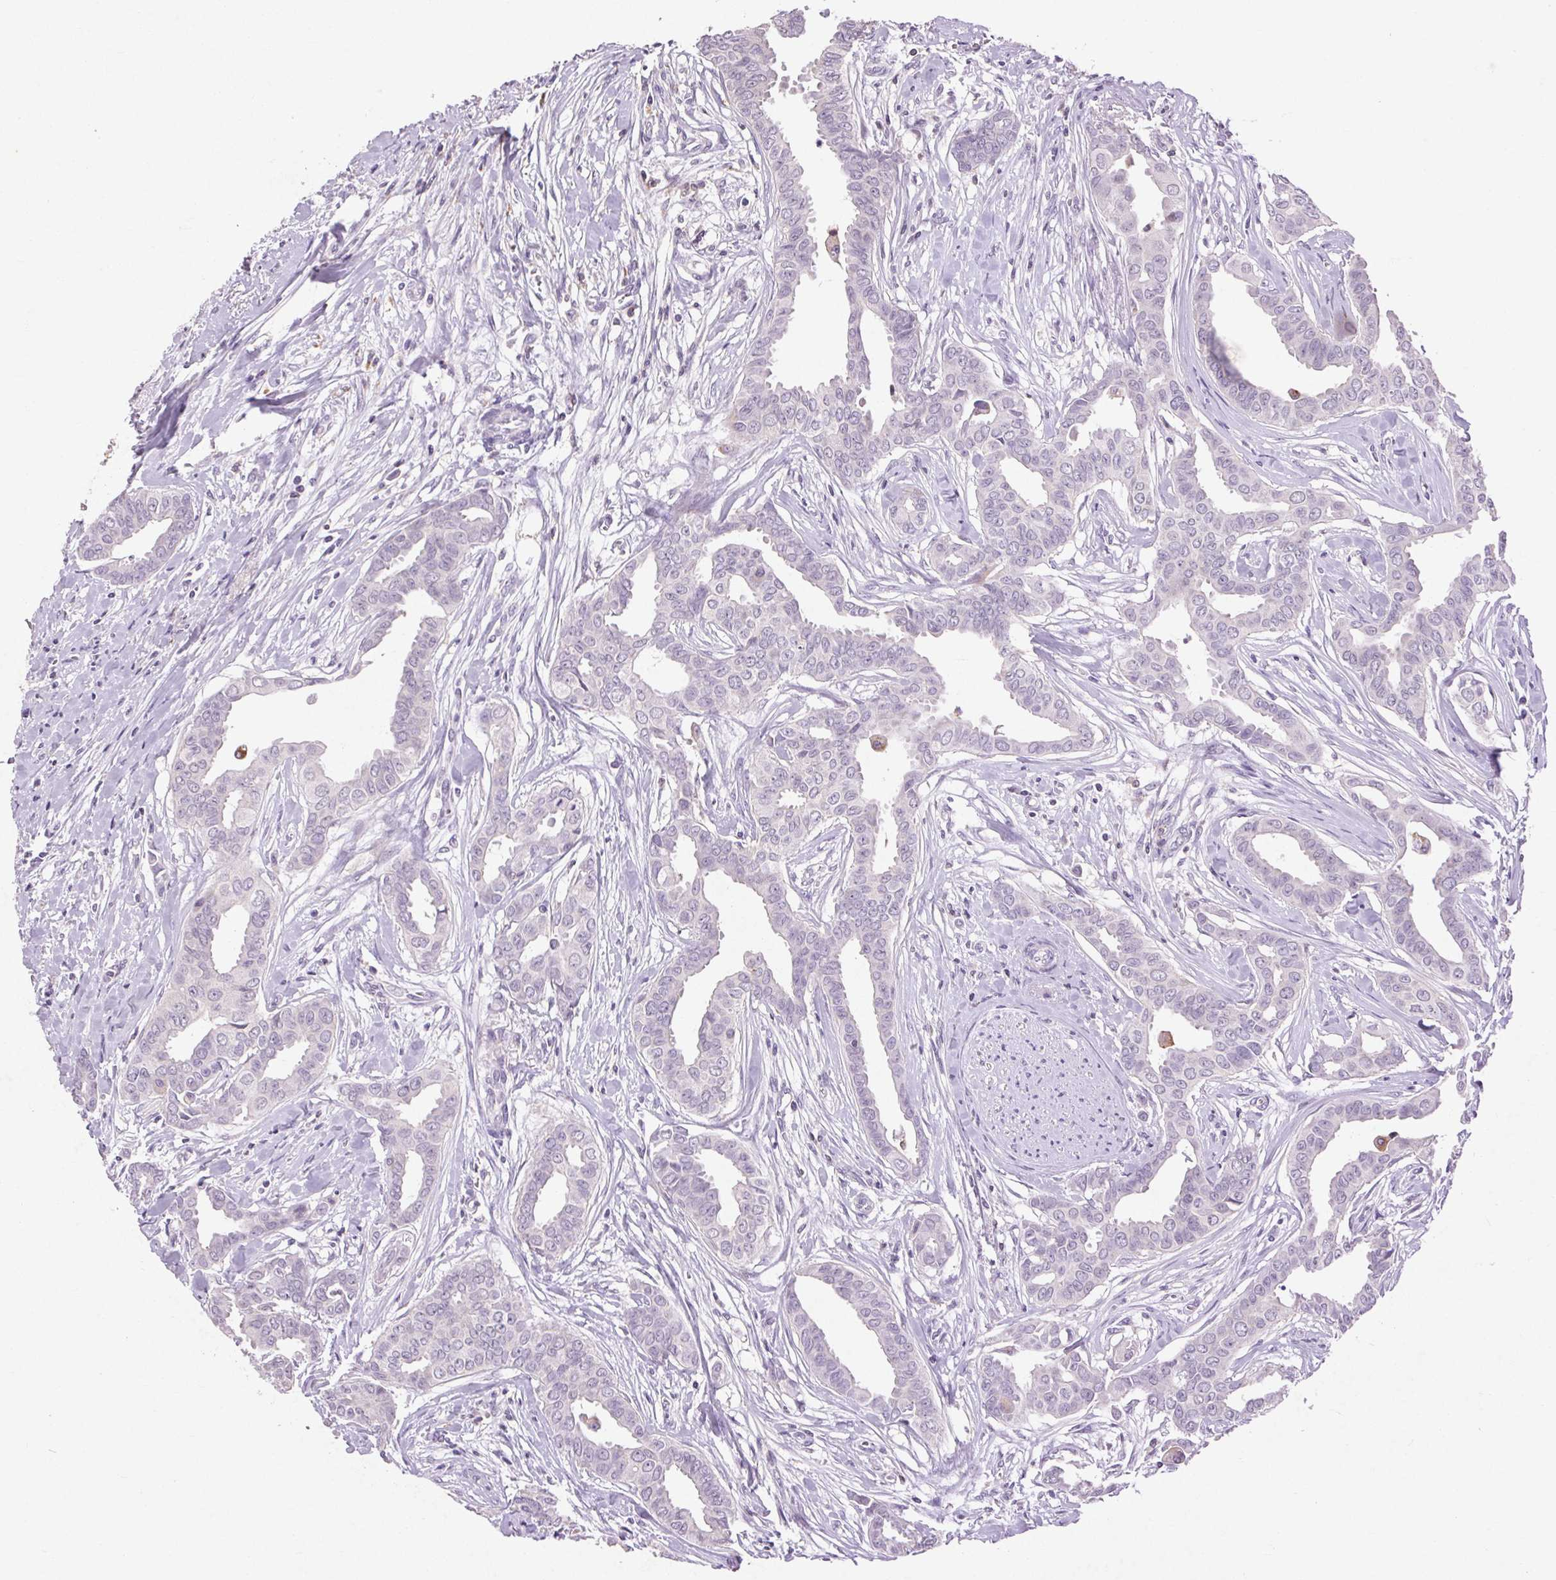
{"staining": {"intensity": "negative", "quantity": "none", "location": "none"}, "tissue": "breast cancer", "cell_type": "Tumor cells", "image_type": "cancer", "snomed": [{"axis": "morphology", "description": "Duct carcinoma"}, {"axis": "topography", "description": "Breast"}], "caption": "Tumor cells show no significant positivity in breast infiltrating ductal carcinoma.", "gene": "FNDC7", "patient": {"sex": "female", "age": 45}}